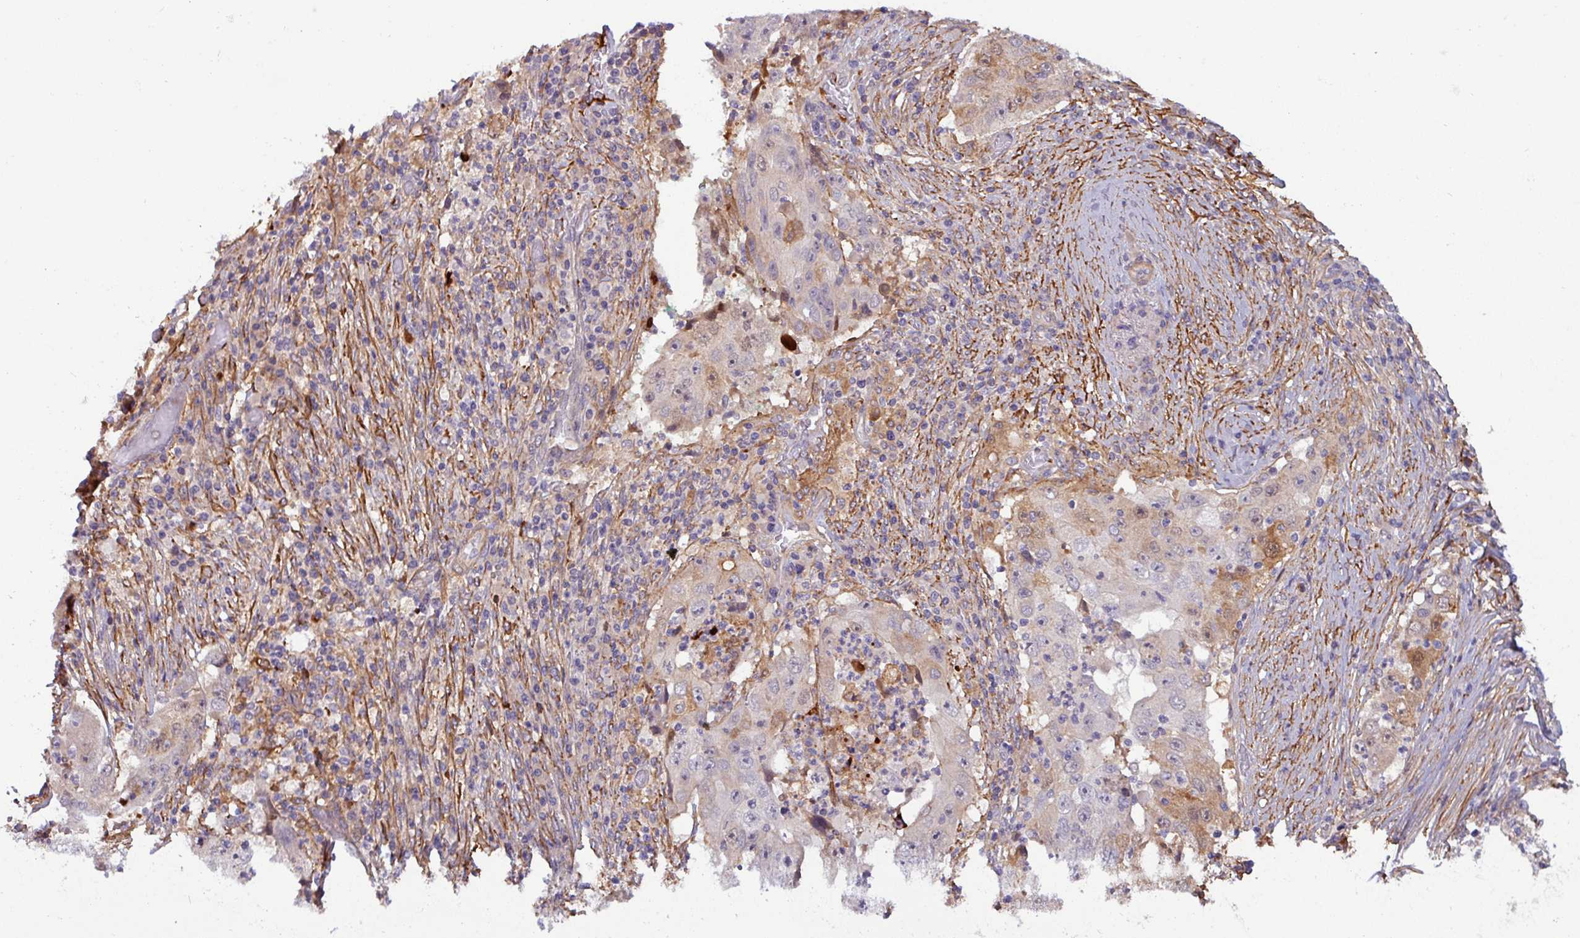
{"staining": {"intensity": "weak", "quantity": "<25%", "location": "cytoplasmic/membranous"}, "tissue": "lung cancer", "cell_type": "Tumor cells", "image_type": "cancer", "snomed": [{"axis": "morphology", "description": "Squamous cell carcinoma, NOS"}, {"axis": "topography", "description": "Lung"}], "caption": "Immunohistochemistry (IHC) image of human lung cancer stained for a protein (brown), which shows no positivity in tumor cells.", "gene": "PCED1A", "patient": {"sex": "male", "age": 64}}